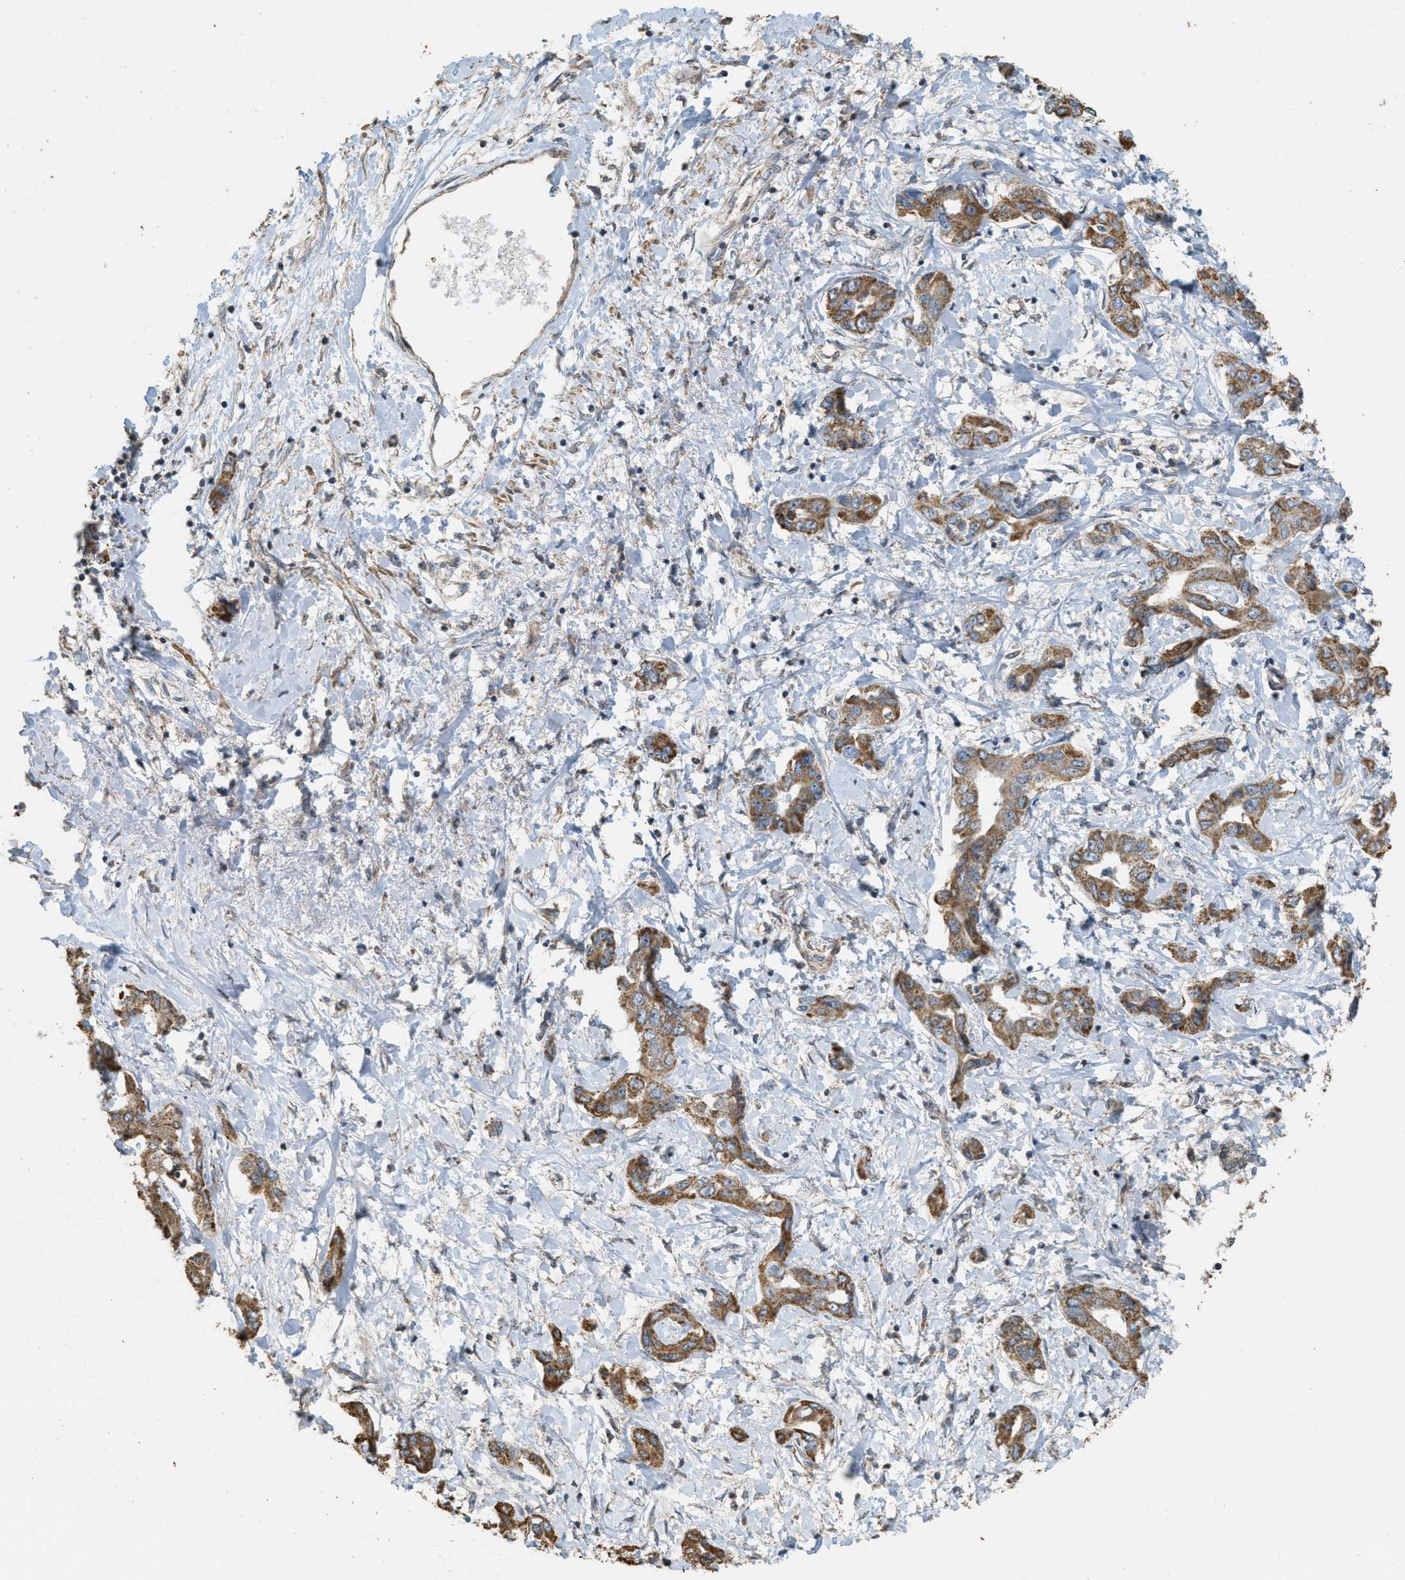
{"staining": {"intensity": "moderate", "quantity": ">75%", "location": "cytoplasmic/membranous"}, "tissue": "liver cancer", "cell_type": "Tumor cells", "image_type": "cancer", "snomed": [{"axis": "morphology", "description": "Cholangiocarcinoma"}, {"axis": "topography", "description": "Liver"}], "caption": "Immunohistochemistry (IHC) photomicrograph of neoplastic tissue: liver cancer stained using immunohistochemistry (IHC) shows medium levels of moderate protein expression localized specifically in the cytoplasmic/membranous of tumor cells, appearing as a cytoplasmic/membranous brown color.", "gene": "KCNA4", "patient": {"sex": "male", "age": 59}}